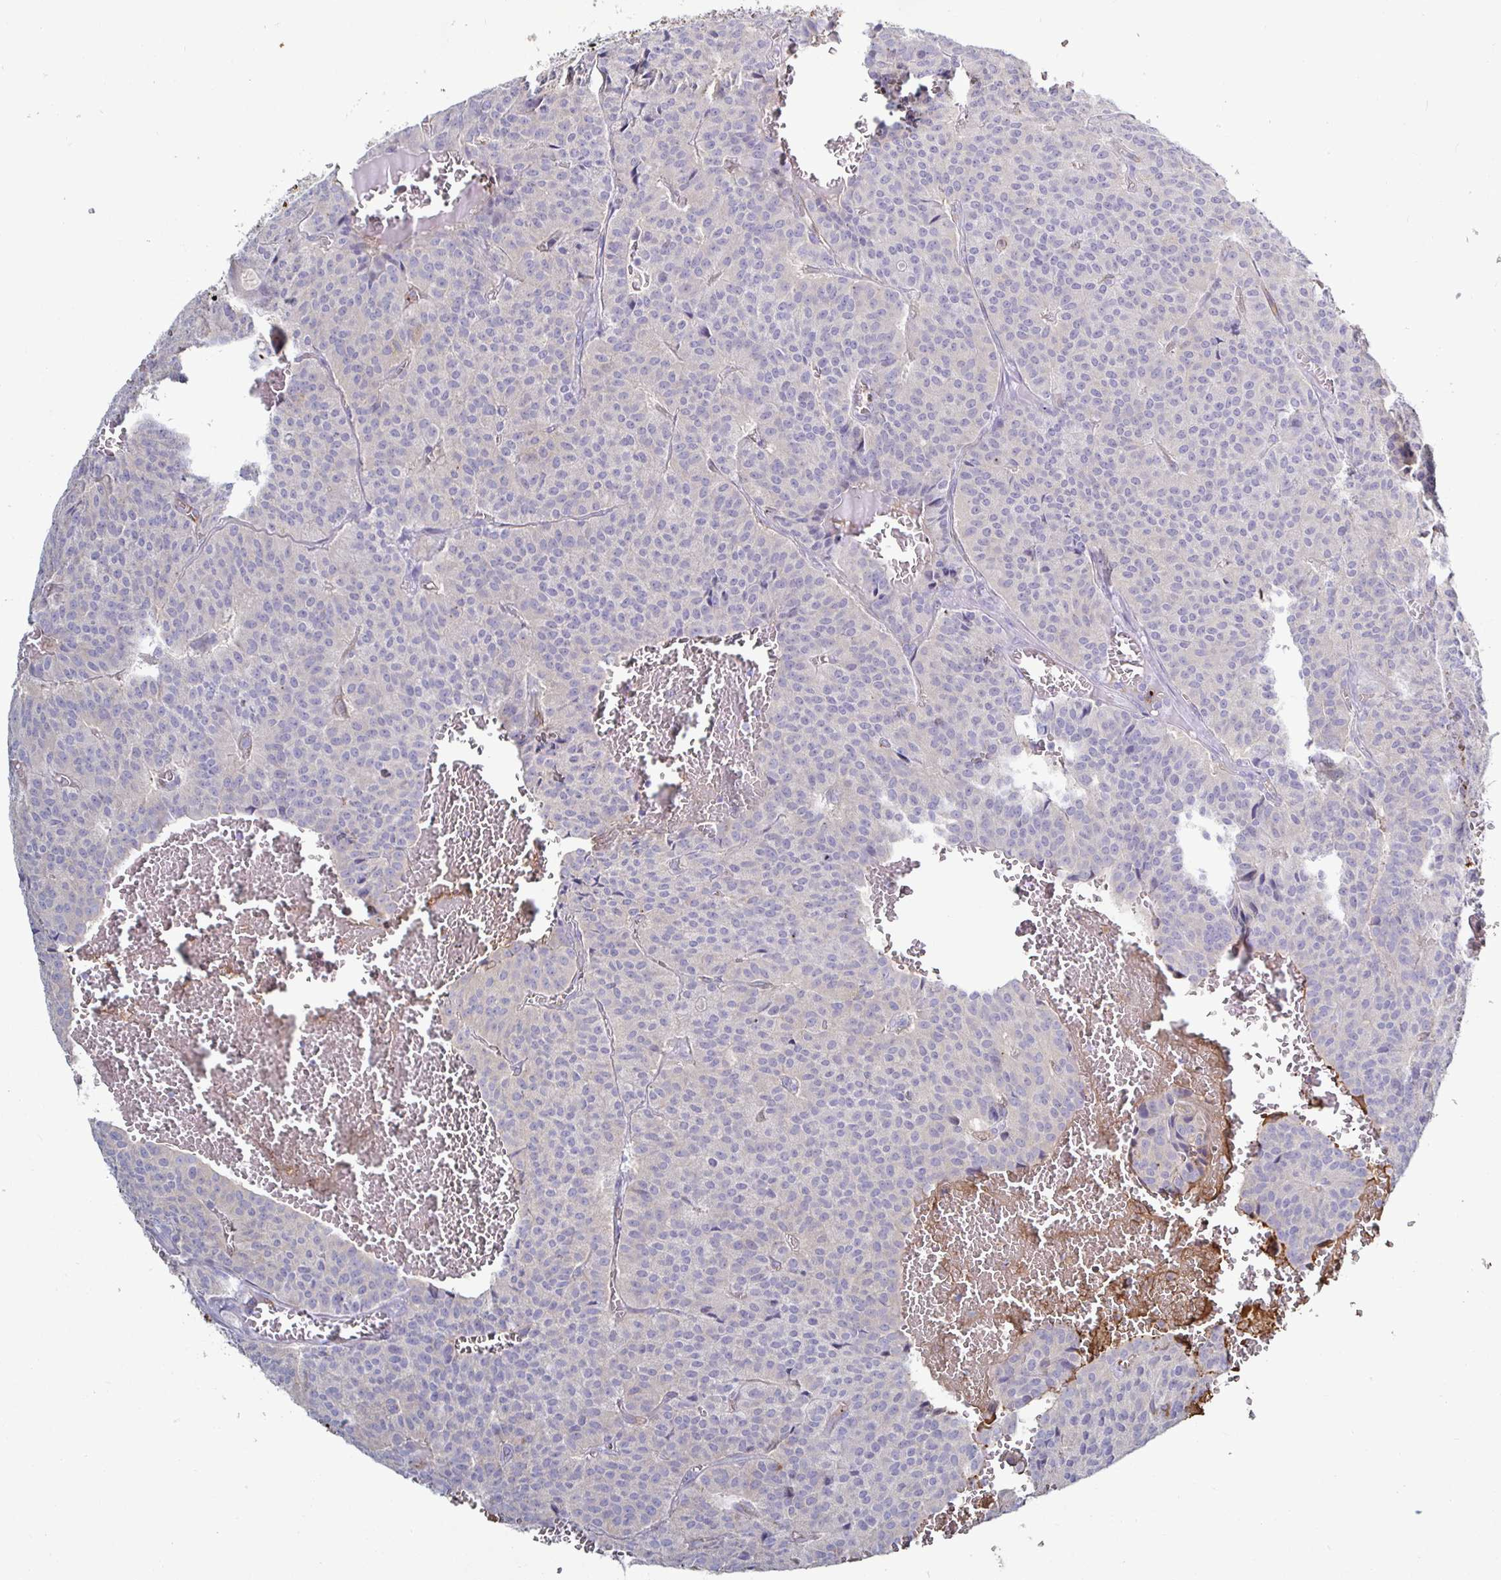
{"staining": {"intensity": "negative", "quantity": "none", "location": "none"}, "tissue": "carcinoid", "cell_type": "Tumor cells", "image_type": "cancer", "snomed": [{"axis": "morphology", "description": "Carcinoid, malignant, NOS"}, {"axis": "topography", "description": "Lung"}], "caption": "Immunohistochemistry micrograph of carcinoid (malignant) stained for a protein (brown), which demonstrates no staining in tumor cells.", "gene": "ACSBG2", "patient": {"sex": "male", "age": 70}}